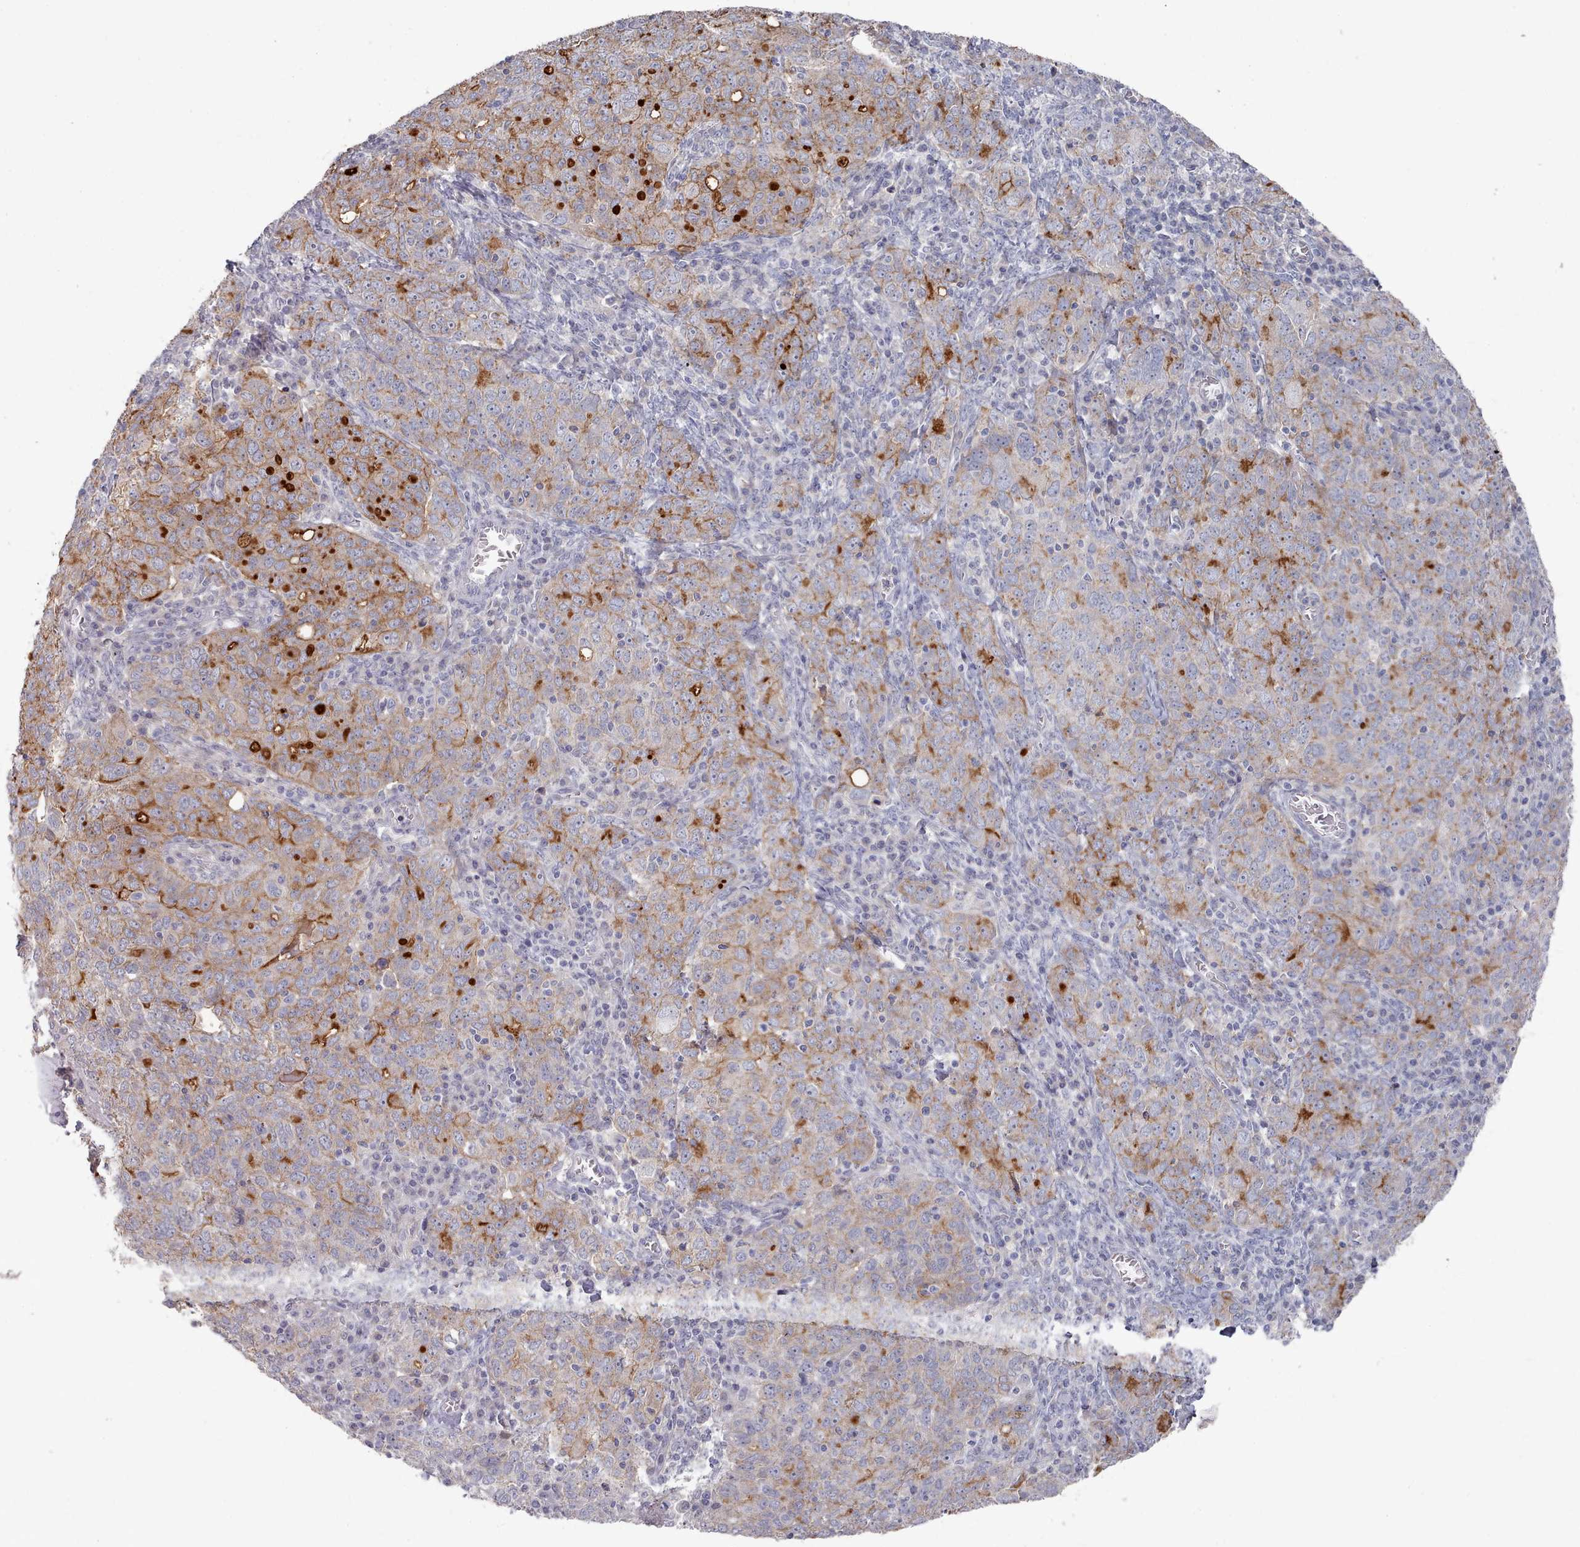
{"staining": {"intensity": "strong", "quantity": "25%-75%", "location": "cytoplasmic/membranous"}, "tissue": "ovarian cancer", "cell_type": "Tumor cells", "image_type": "cancer", "snomed": [{"axis": "morphology", "description": "Carcinoma, endometroid"}, {"axis": "topography", "description": "Ovary"}], "caption": "Immunohistochemical staining of endometroid carcinoma (ovarian) exhibits high levels of strong cytoplasmic/membranous positivity in about 25%-75% of tumor cells.", "gene": "PROM2", "patient": {"sex": "female", "age": 62}}